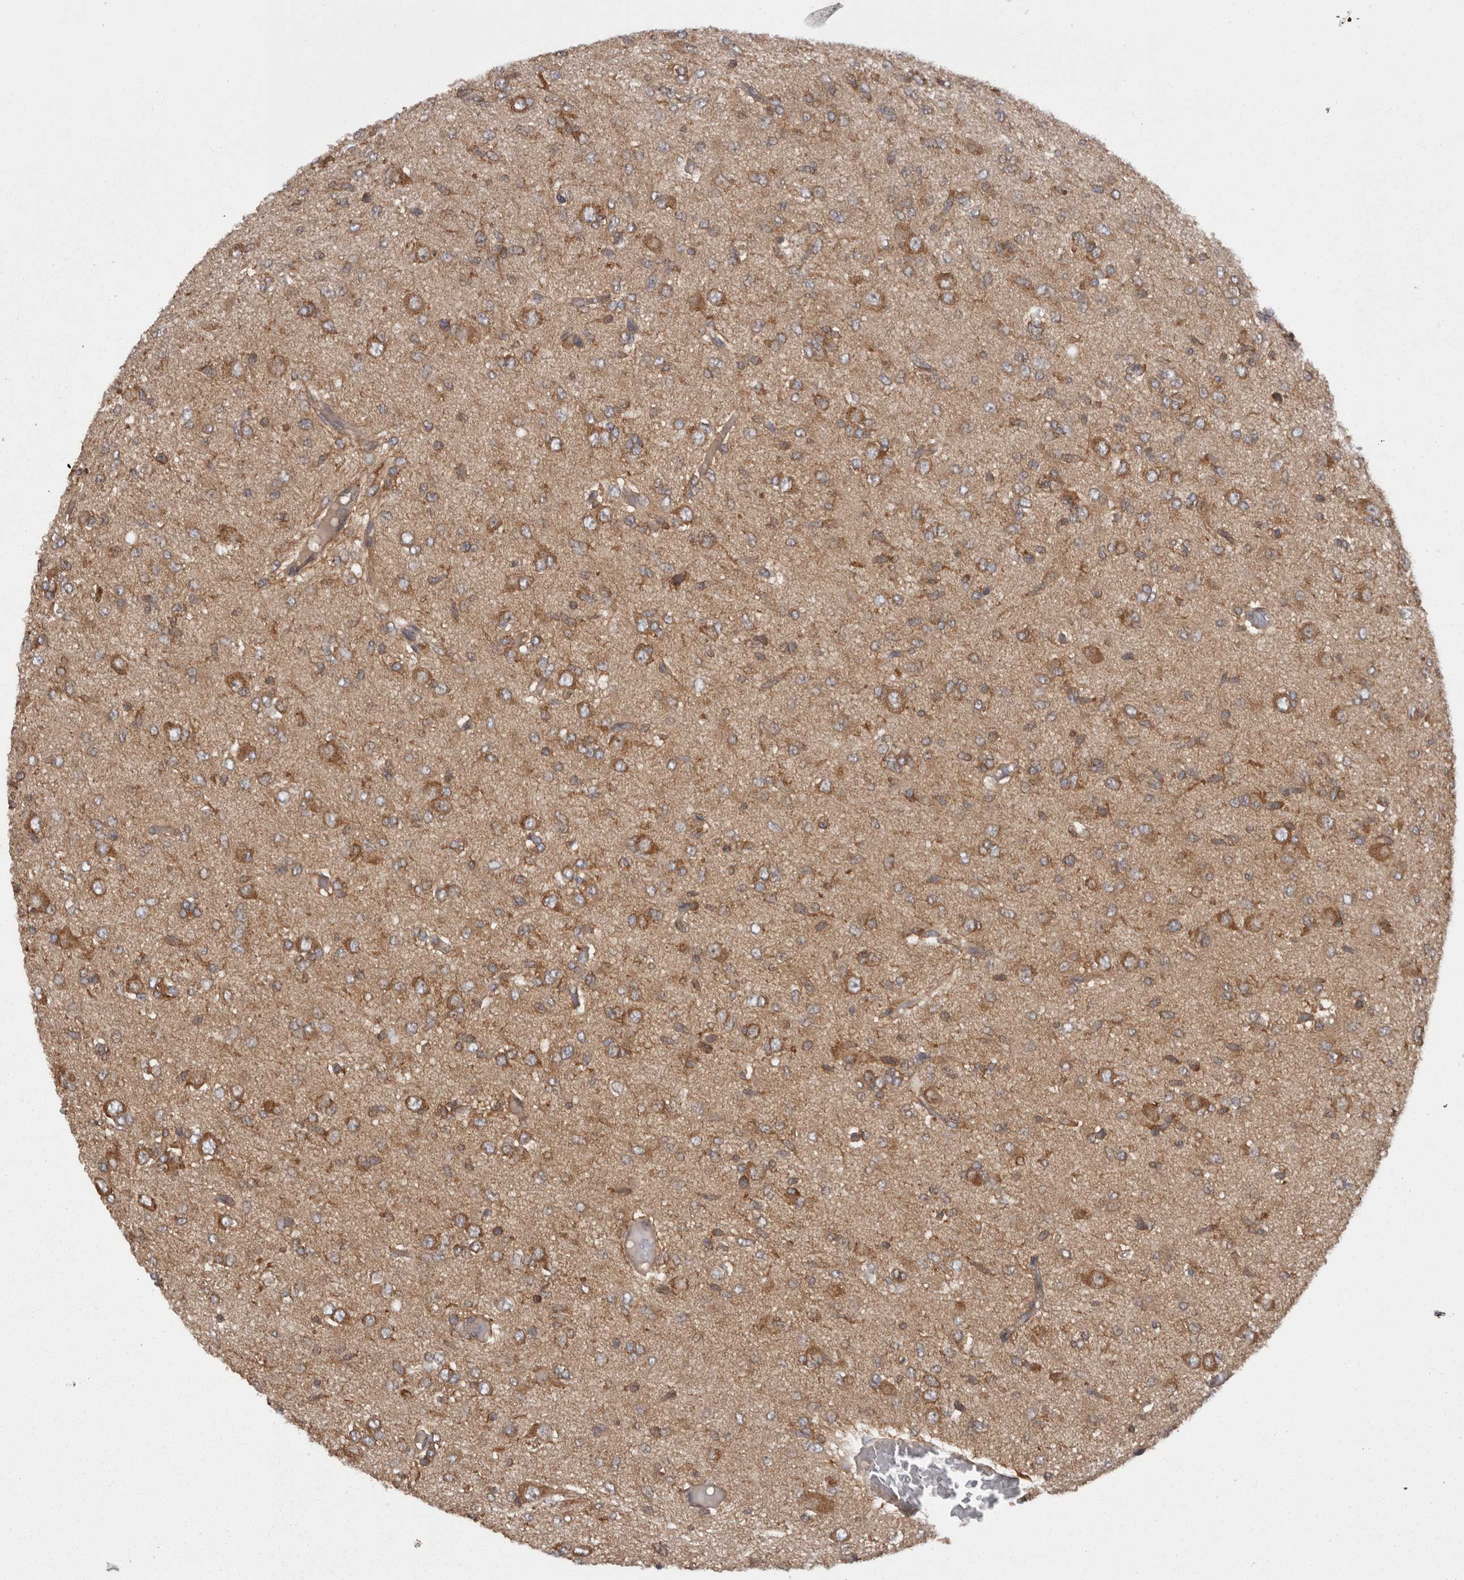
{"staining": {"intensity": "moderate", "quantity": ">75%", "location": "cytoplasmic/membranous"}, "tissue": "glioma", "cell_type": "Tumor cells", "image_type": "cancer", "snomed": [{"axis": "morphology", "description": "Glioma, malignant, High grade"}, {"axis": "topography", "description": "Brain"}], "caption": "Human glioma stained with a protein marker exhibits moderate staining in tumor cells.", "gene": "SMCR8", "patient": {"sex": "female", "age": 59}}